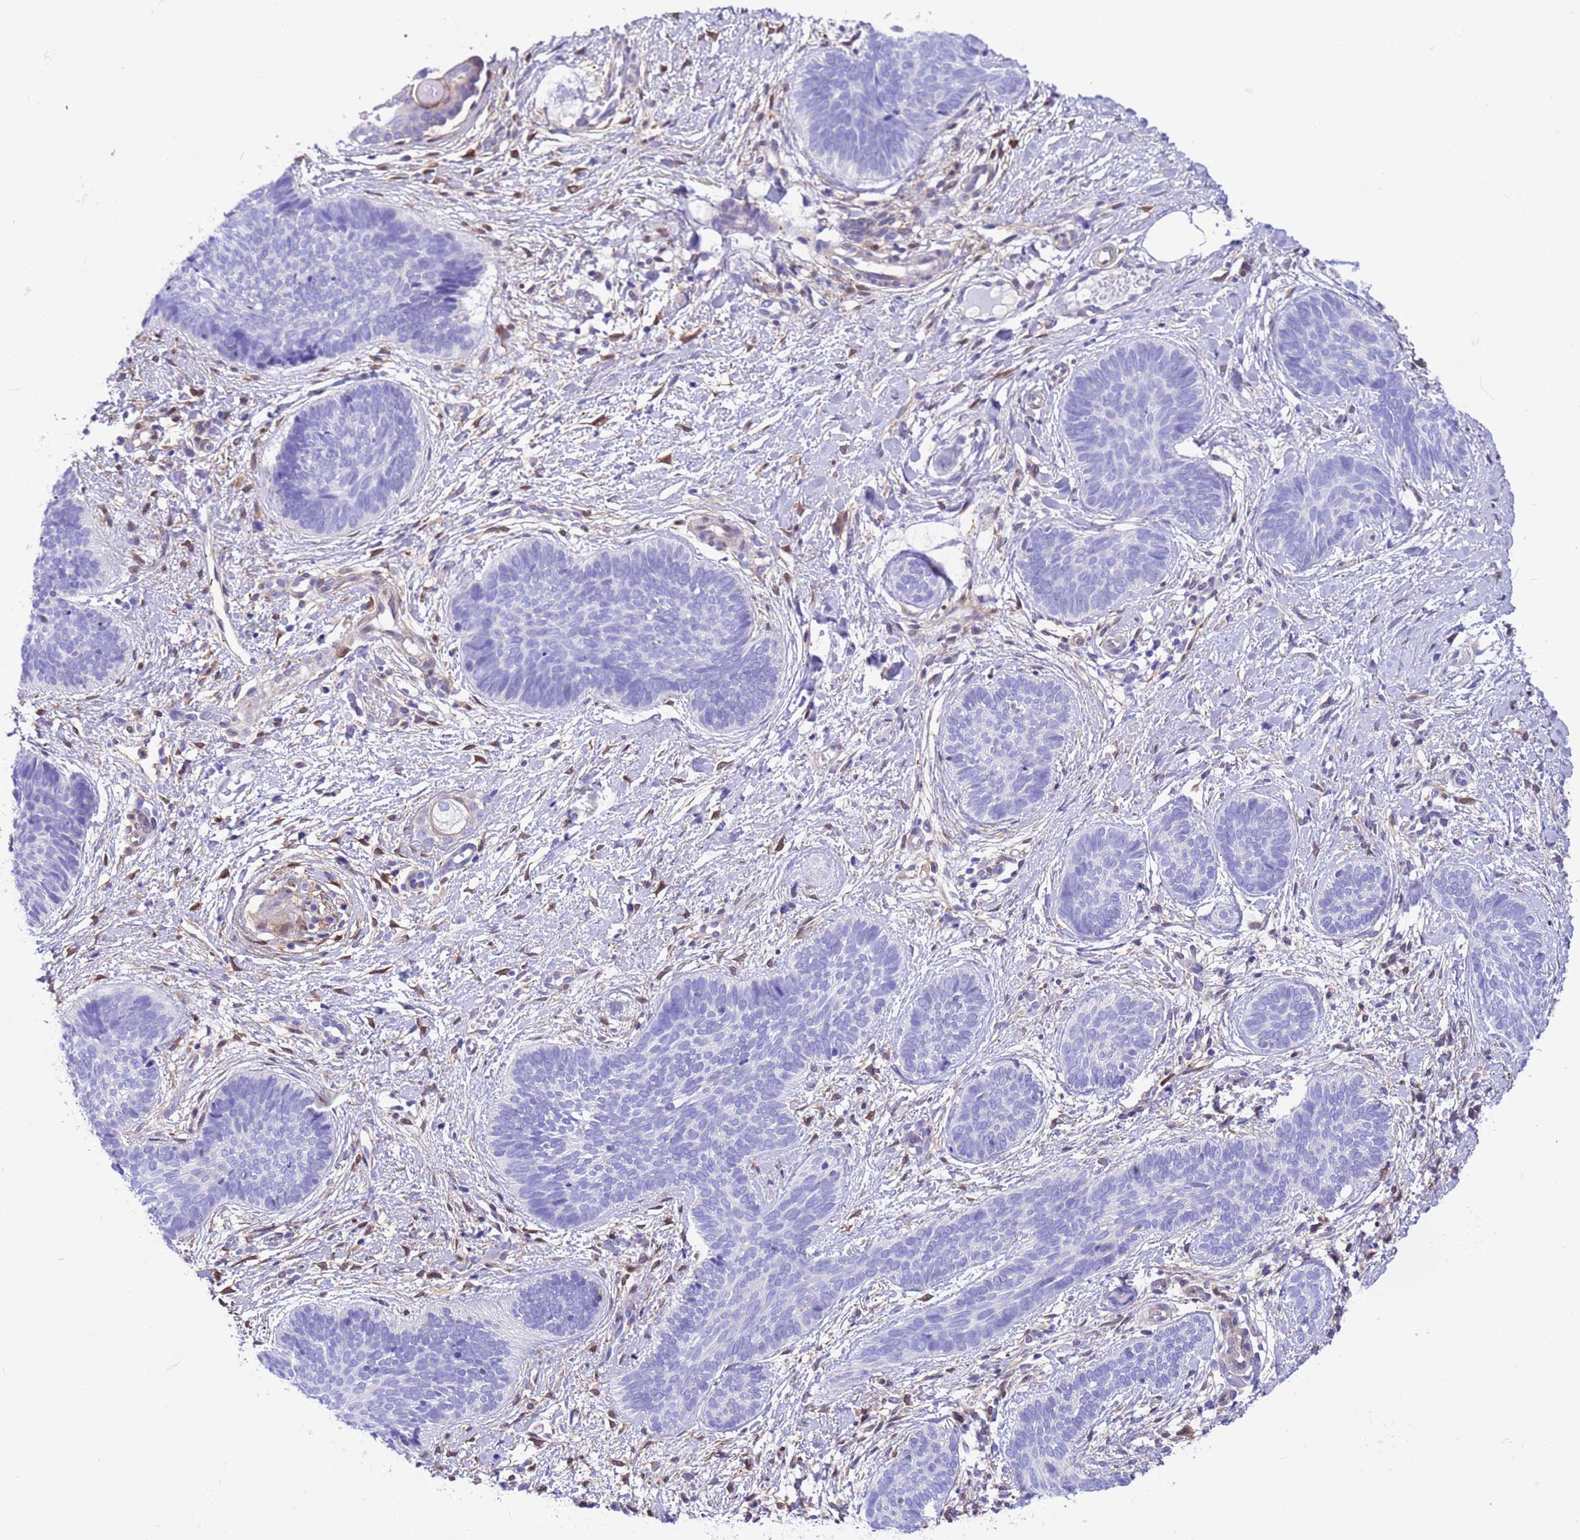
{"staining": {"intensity": "negative", "quantity": "none", "location": "none"}, "tissue": "skin cancer", "cell_type": "Tumor cells", "image_type": "cancer", "snomed": [{"axis": "morphology", "description": "Basal cell carcinoma"}, {"axis": "topography", "description": "Skin"}], "caption": "Tumor cells are negative for protein expression in human skin cancer. (Stains: DAB immunohistochemistry (IHC) with hematoxylin counter stain, Microscopy: brightfield microscopy at high magnification).", "gene": "C6orf47", "patient": {"sex": "female", "age": 81}}